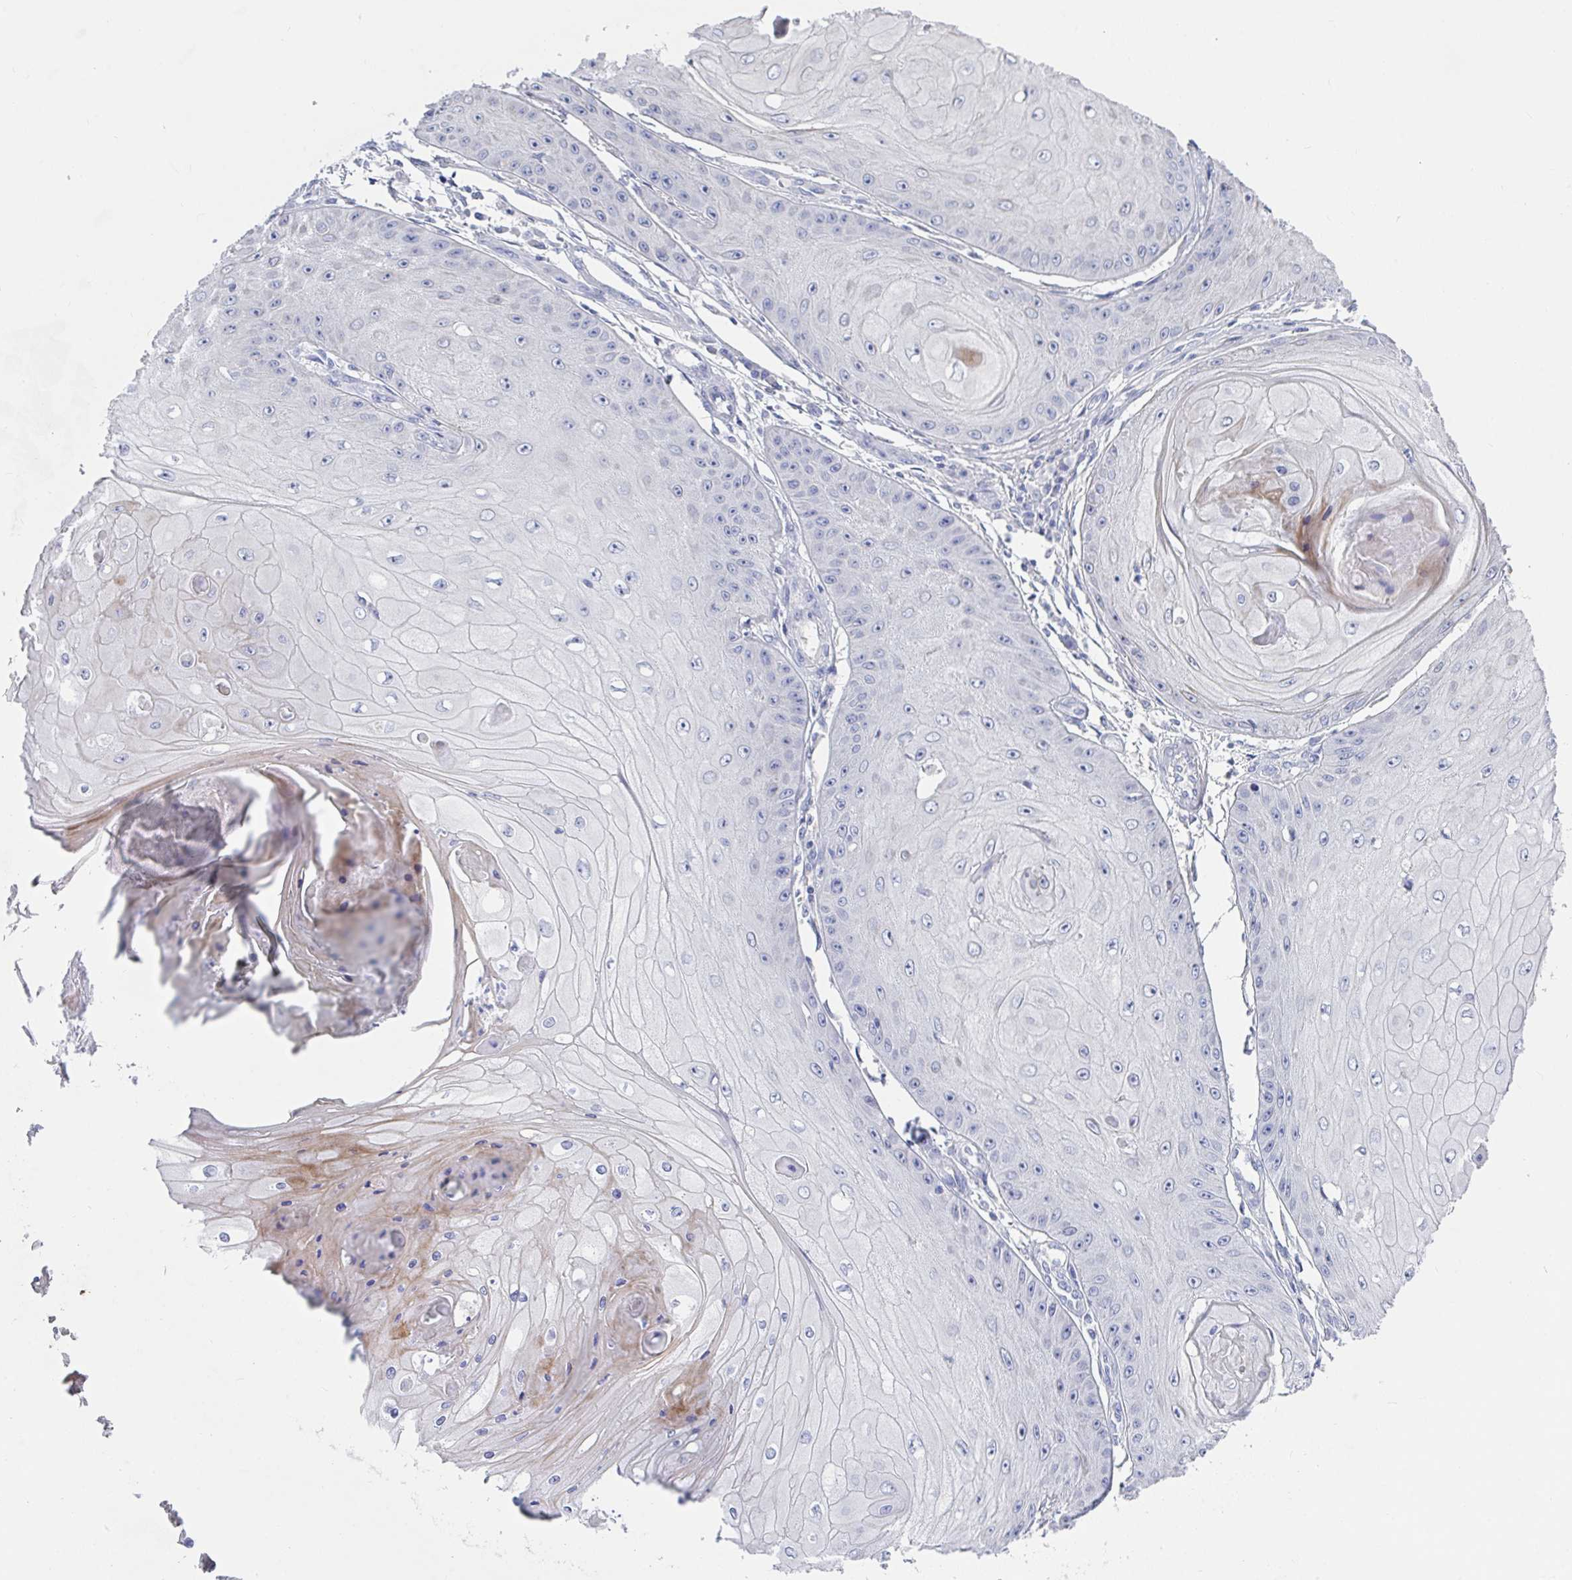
{"staining": {"intensity": "negative", "quantity": "none", "location": "none"}, "tissue": "skin cancer", "cell_type": "Tumor cells", "image_type": "cancer", "snomed": [{"axis": "morphology", "description": "Squamous cell carcinoma, NOS"}, {"axis": "topography", "description": "Skin"}], "caption": "IHC of human skin squamous cell carcinoma shows no expression in tumor cells.", "gene": "ZNF561", "patient": {"sex": "male", "age": 70}}